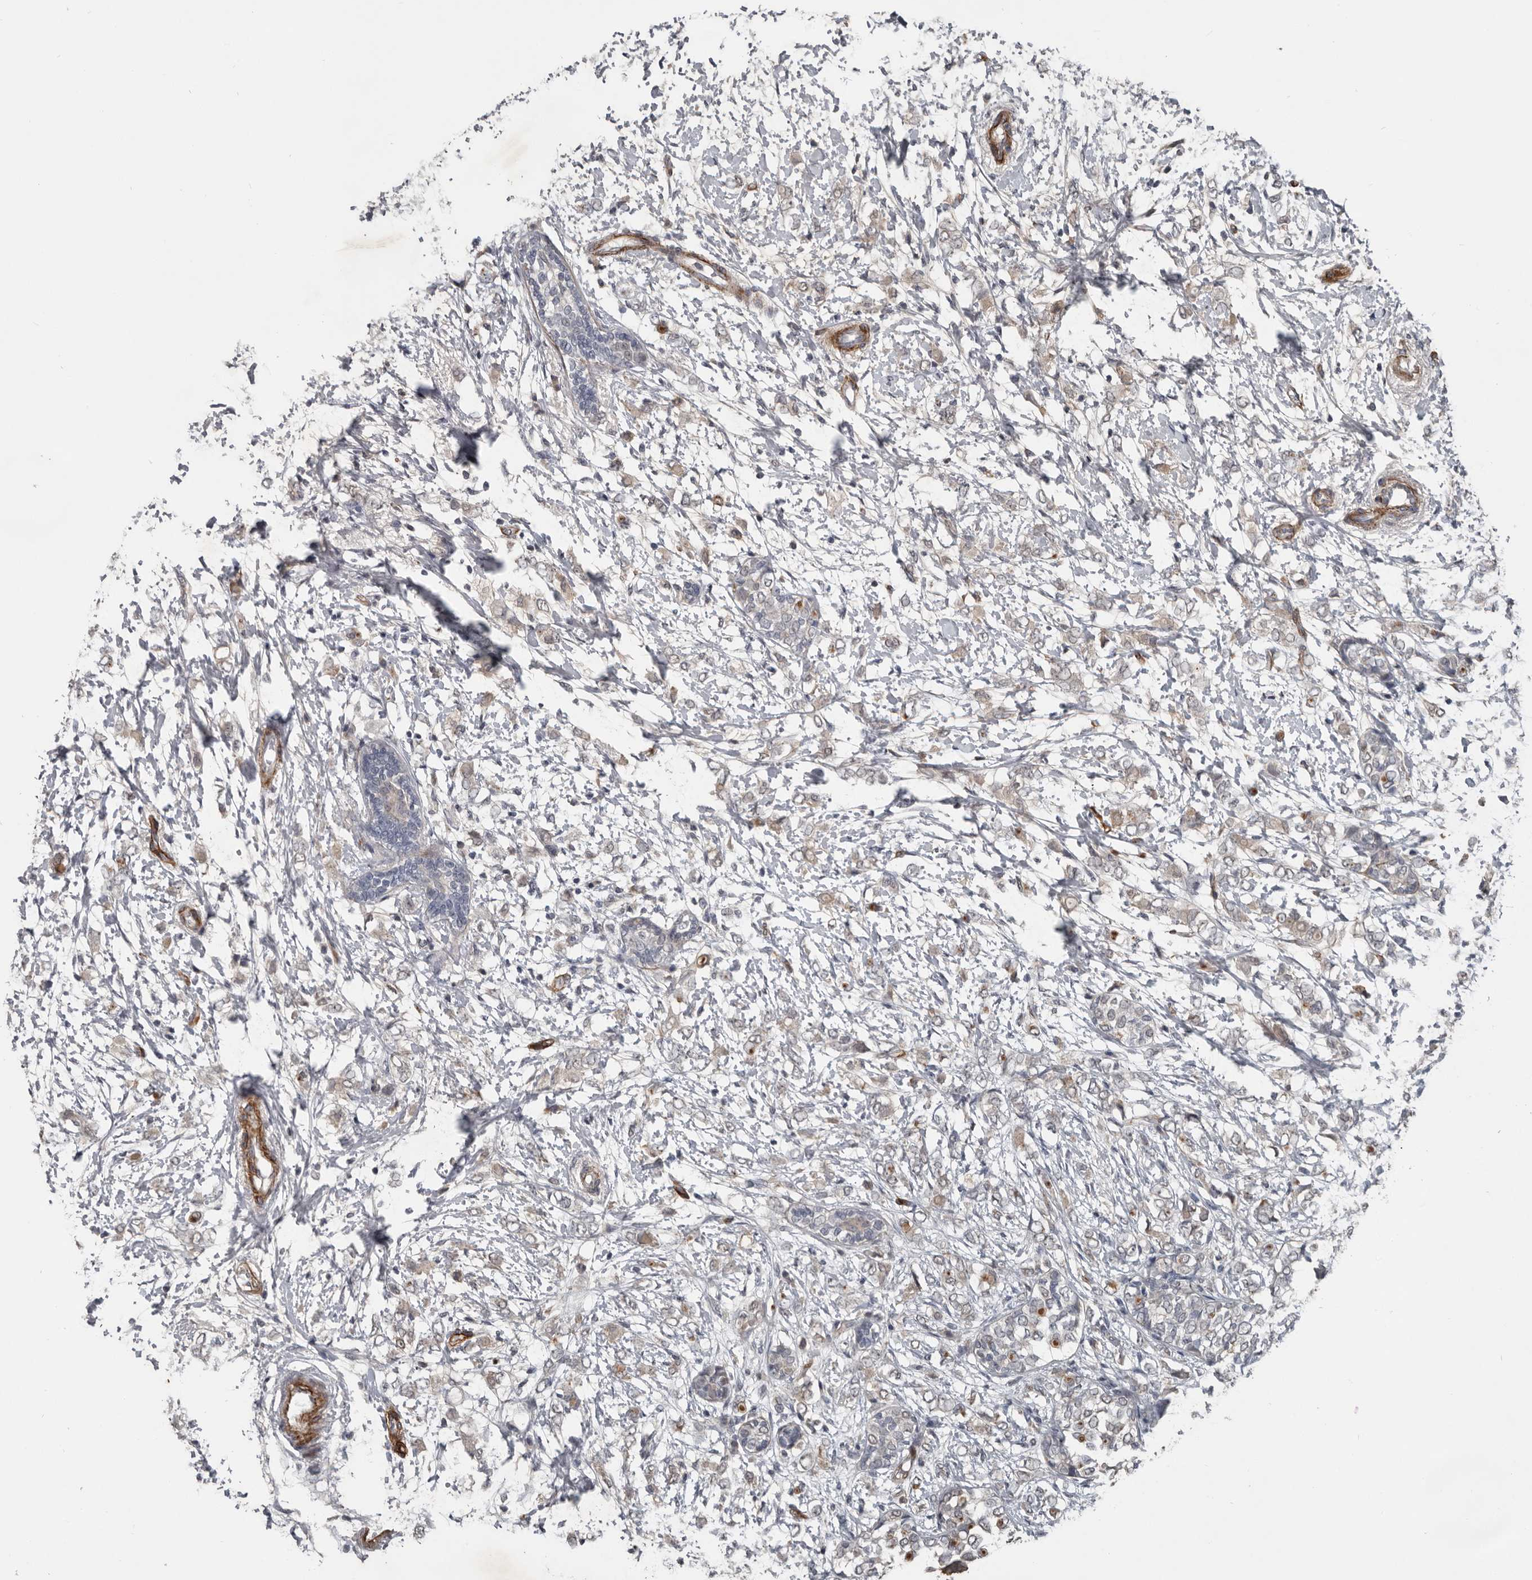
{"staining": {"intensity": "negative", "quantity": "none", "location": "none"}, "tissue": "breast cancer", "cell_type": "Tumor cells", "image_type": "cancer", "snomed": [{"axis": "morphology", "description": "Normal tissue, NOS"}, {"axis": "morphology", "description": "Lobular carcinoma"}, {"axis": "topography", "description": "Breast"}], "caption": "This photomicrograph is of breast cancer stained with immunohistochemistry (IHC) to label a protein in brown with the nuclei are counter-stained blue. There is no positivity in tumor cells.", "gene": "C1orf216", "patient": {"sex": "female", "age": 47}}